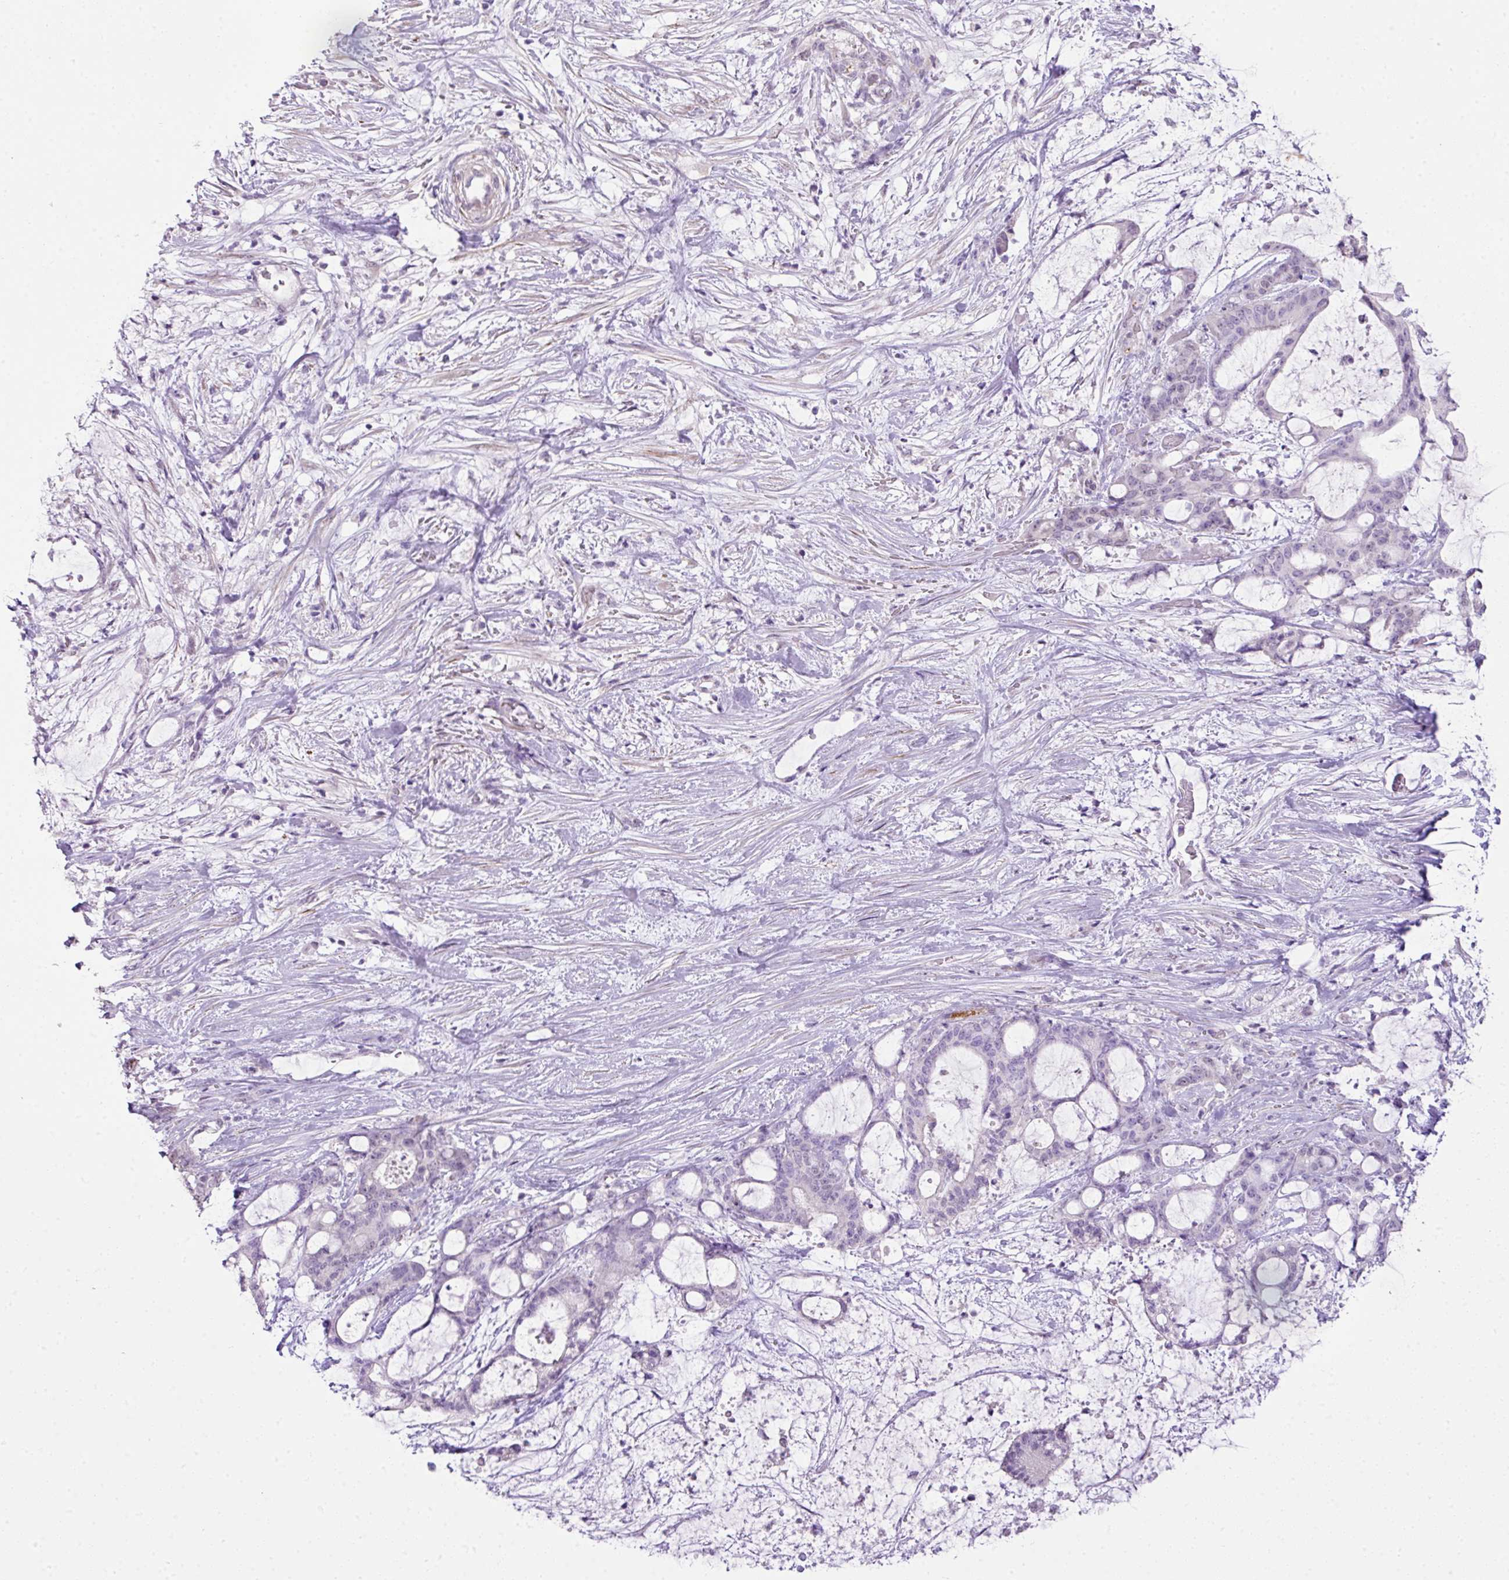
{"staining": {"intensity": "negative", "quantity": "none", "location": "none"}, "tissue": "liver cancer", "cell_type": "Tumor cells", "image_type": "cancer", "snomed": [{"axis": "morphology", "description": "Normal tissue, NOS"}, {"axis": "morphology", "description": "Cholangiocarcinoma"}, {"axis": "topography", "description": "Liver"}, {"axis": "topography", "description": "Peripheral nerve tissue"}], "caption": "Immunohistochemical staining of human liver cancer demonstrates no significant staining in tumor cells.", "gene": "DIP2A", "patient": {"sex": "female", "age": 73}}